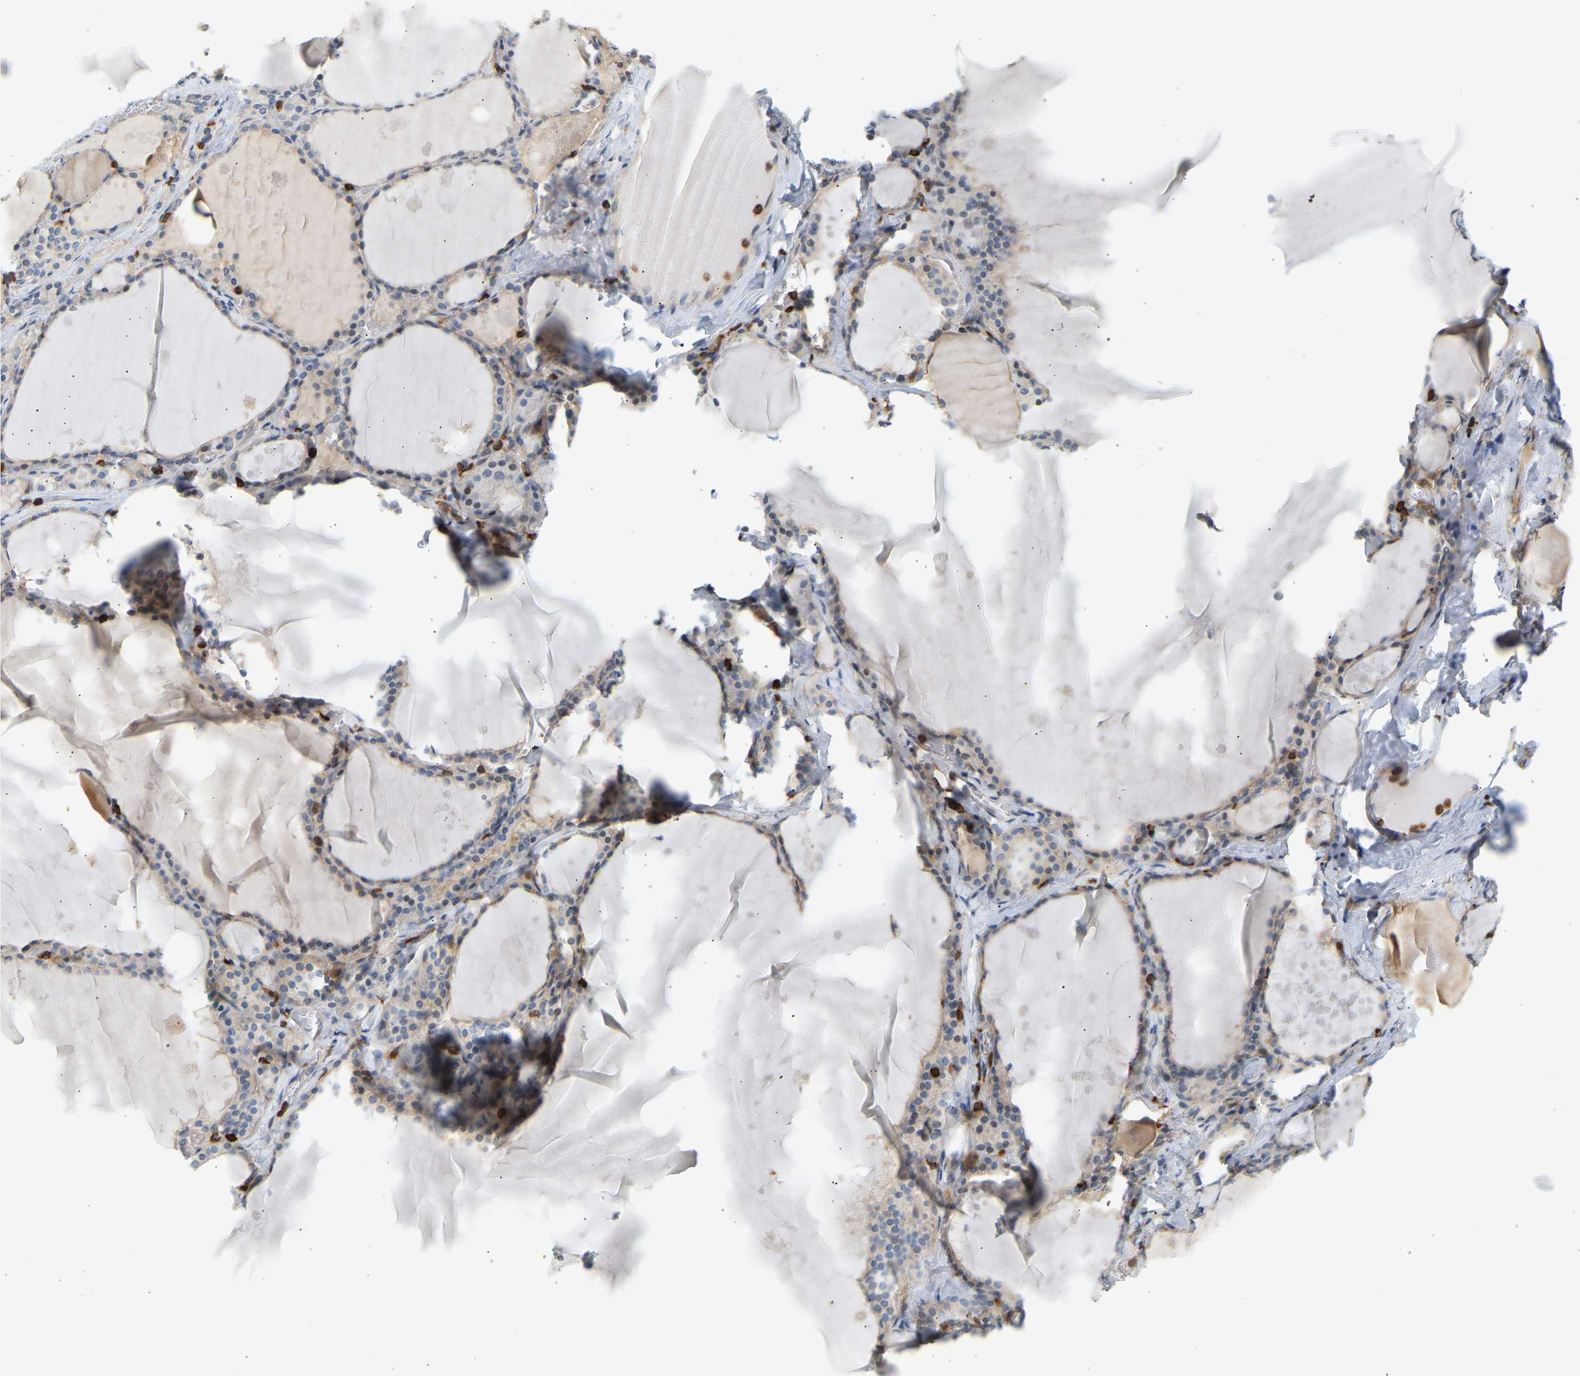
{"staining": {"intensity": "weak", "quantity": ">75%", "location": "cytoplasmic/membranous"}, "tissue": "thyroid gland", "cell_type": "Glandular cells", "image_type": "normal", "snomed": [{"axis": "morphology", "description": "Normal tissue, NOS"}, {"axis": "topography", "description": "Thyroid gland"}], "caption": "Protein staining exhibits weak cytoplasmic/membranous positivity in about >75% of glandular cells in benign thyroid gland.", "gene": "FNBP1", "patient": {"sex": "male", "age": 56}}